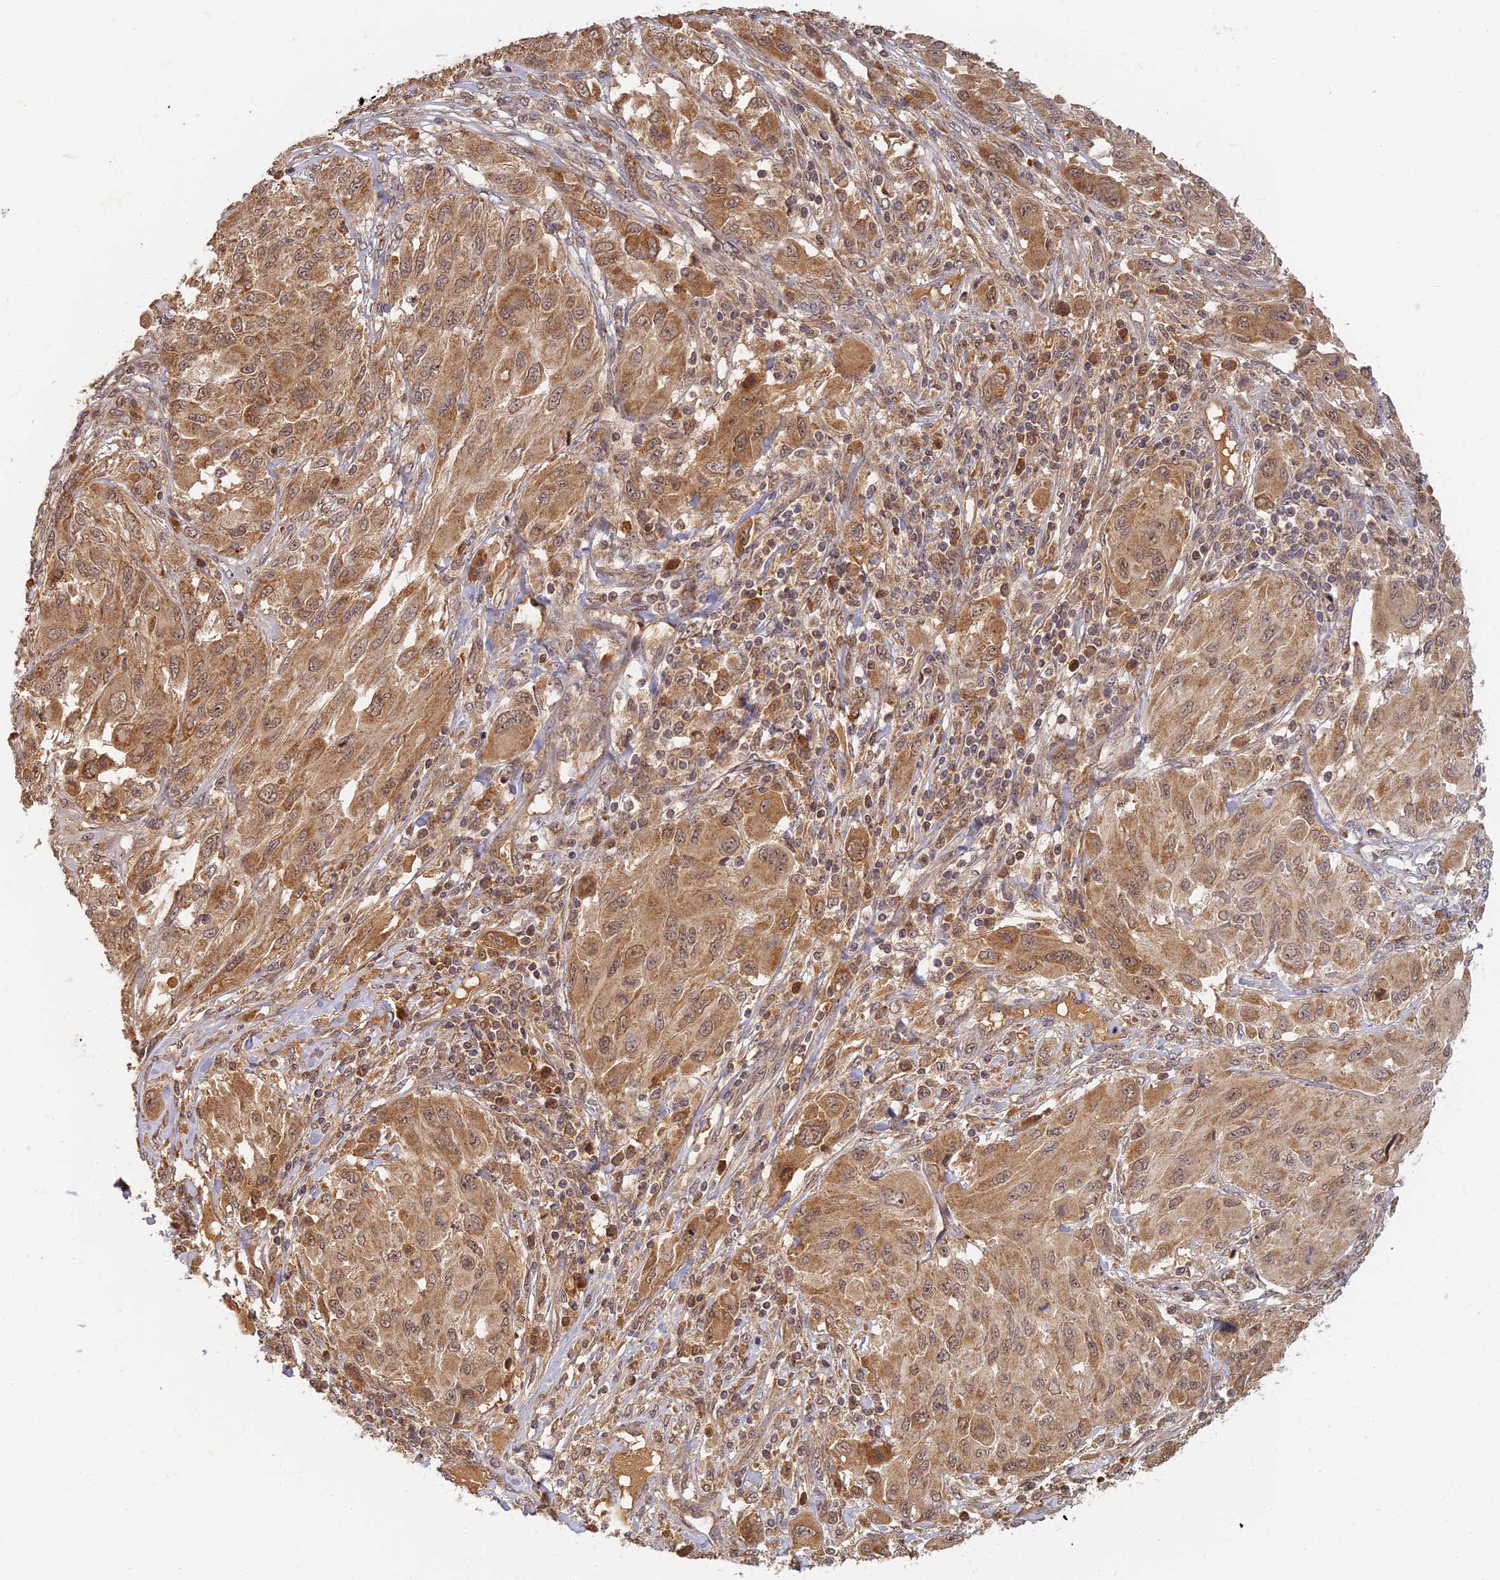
{"staining": {"intensity": "moderate", "quantity": ">75%", "location": "cytoplasmic/membranous"}, "tissue": "melanoma", "cell_type": "Tumor cells", "image_type": "cancer", "snomed": [{"axis": "morphology", "description": "Malignant melanoma, NOS"}, {"axis": "topography", "description": "Skin"}], "caption": "A photomicrograph showing moderate cytoplasmic/membranous expression in approximately >75% of tumor cells in melanoma, as visualized by brown immunohistochemical staining.", "gene": "RGL3", "patient": {"sex": "female", "age": 91}}